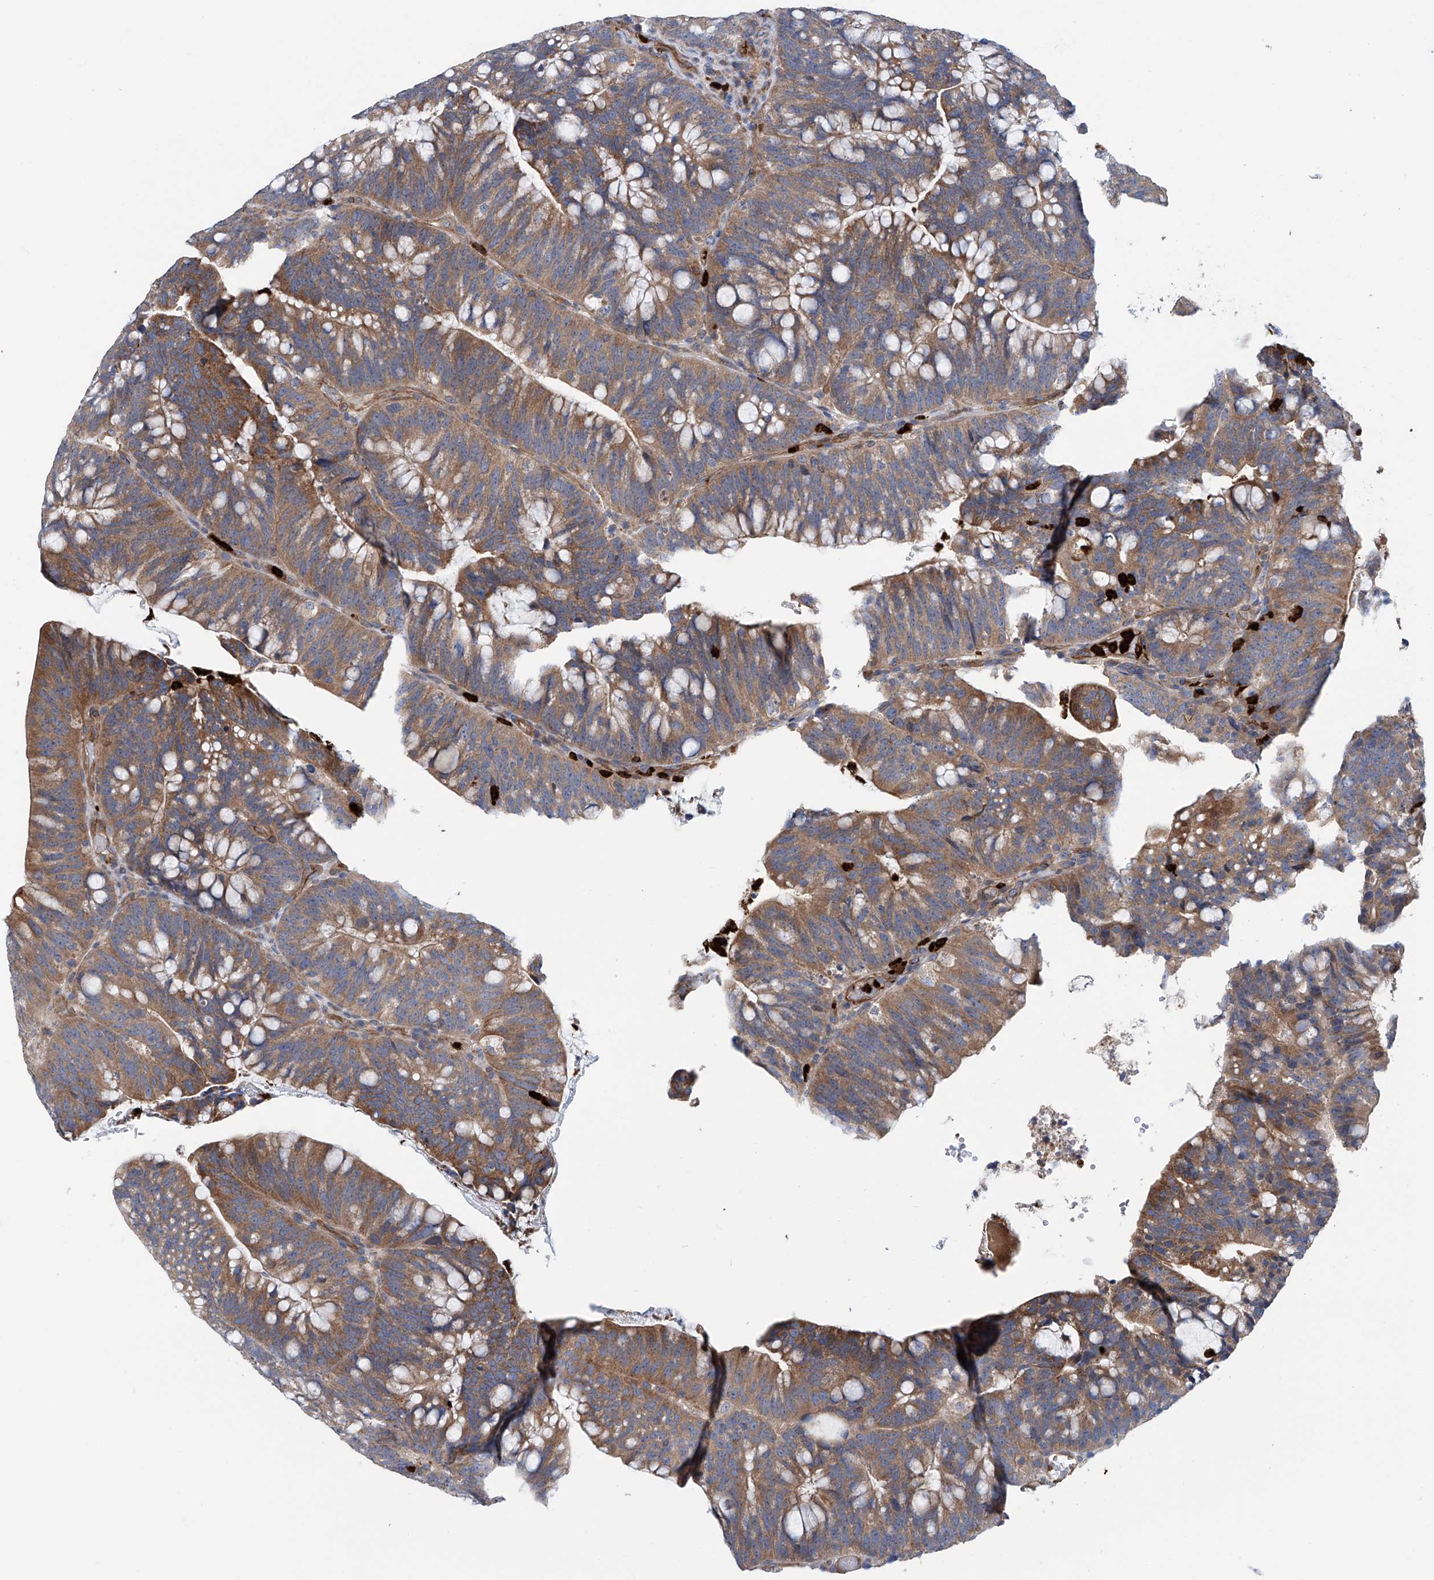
{"staining": {"intensity": "moderate", "quantity": ">75%", "location": "cytoplasmic/membranous"}, "tissue": "colorectal cancer", "cell_type": "Tumor cells", "image_type": "cancer", "snomed": [{"axis": "morphology", "description": "Adenocarcinoma, NOS"}, {"axis": "topography", "description": "Colon"}], "caption": "Protein staining of adenocarcinoma (colorectal) tissue demonstrates moderate cytoplasmic/membranous staining in about >75% of tumor cells. (DAB = brown stain, brightfield microscopy at high magnification).", "gene": "EIF2D", "patient": {"sex": "female", "age": 66}}